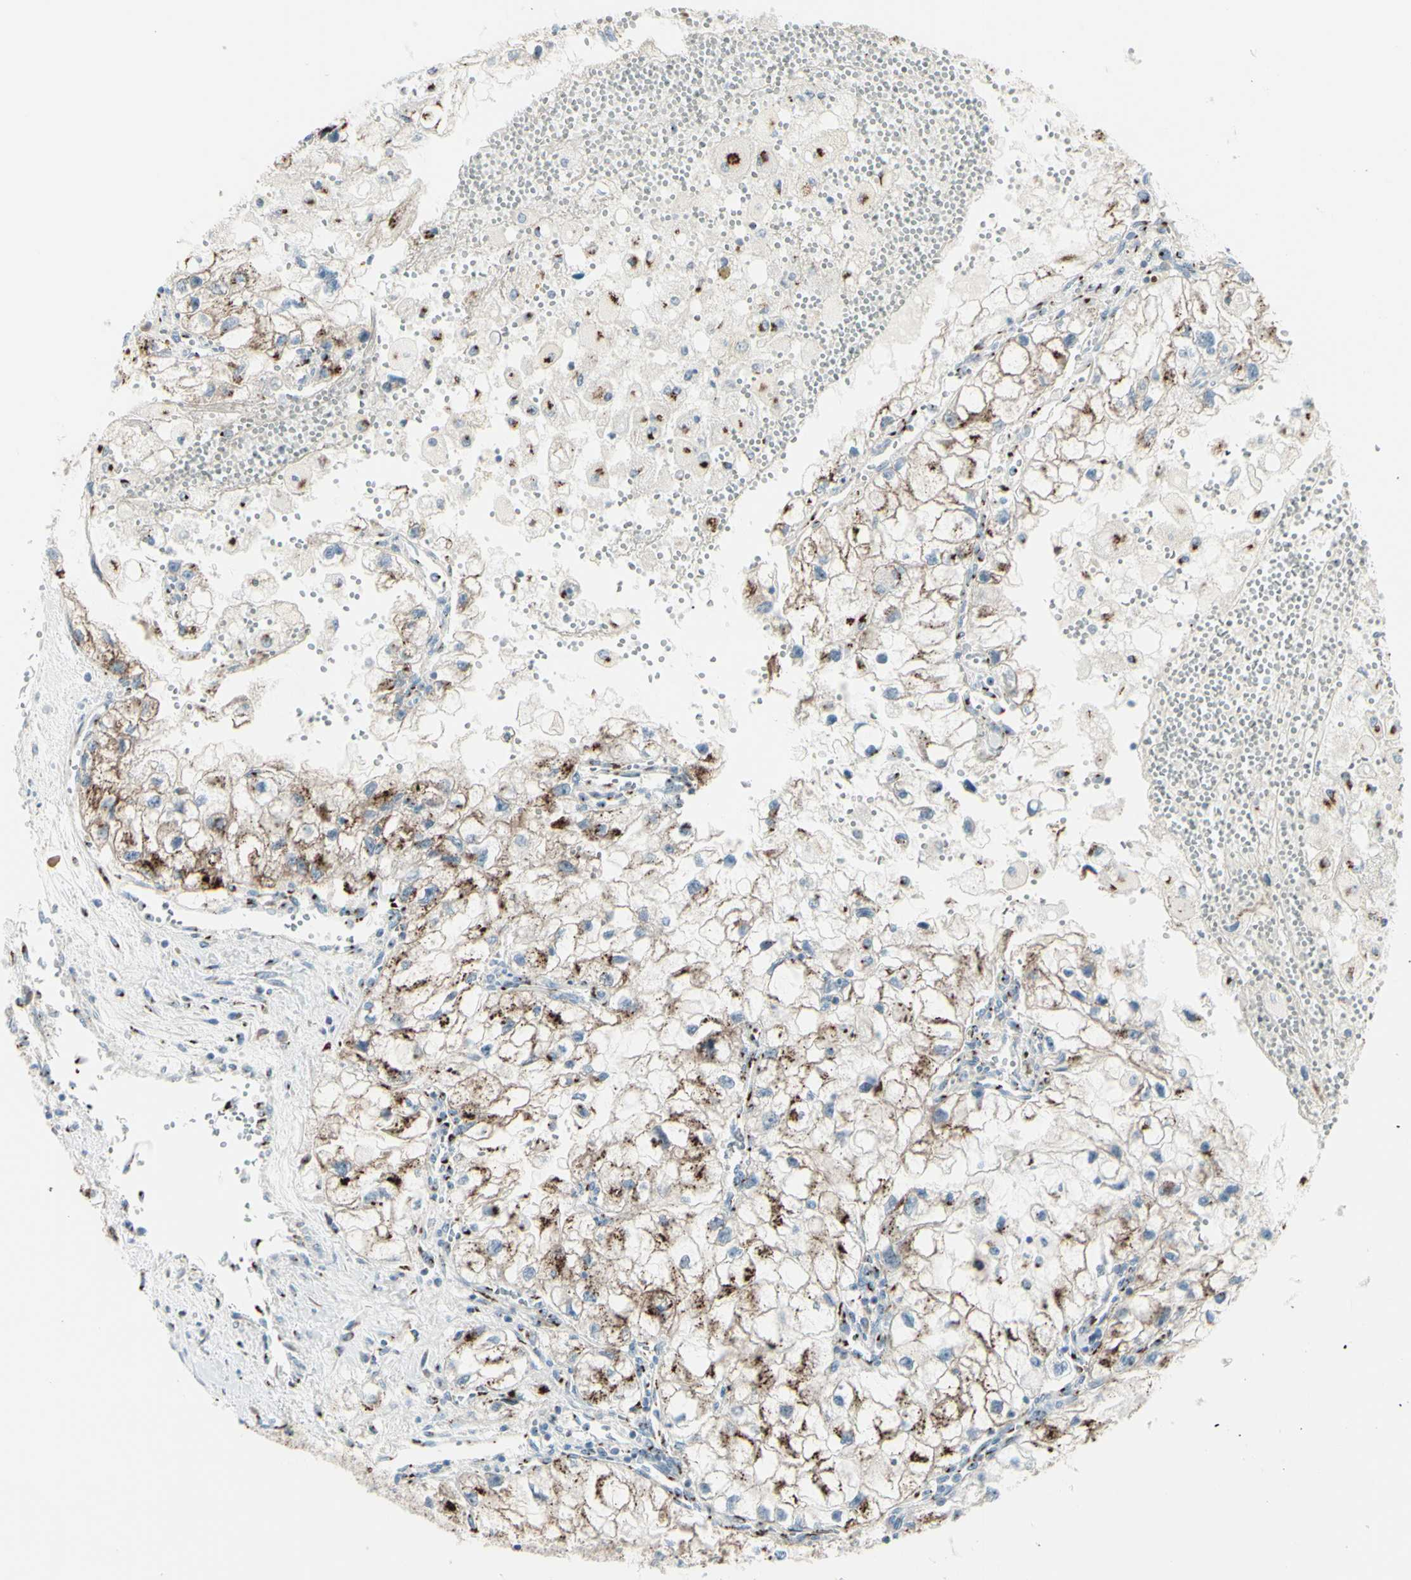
{"staining": {"intensity": "moderate", "quantity": "25%-75%", "location": "cytoplasmic/membranous"}, "tissue": "renal cancer", "cell_type": "Tumor cells", "image_type": "cancer", "snomed": [{"axis": "morphology", "description": "Adenocarcinoma, NOS"}, {"axis": "topography", "description": "Kidney"}], "caption": "There is medium levels of moderate cytoplasmic/membranous staining in tumor cells of renal adenocarcinoma, as demonstrated by immunohistochemical staining (brown color).", "gene": "B4GALT1", "patient": {"sex": "female", "age": 70}}